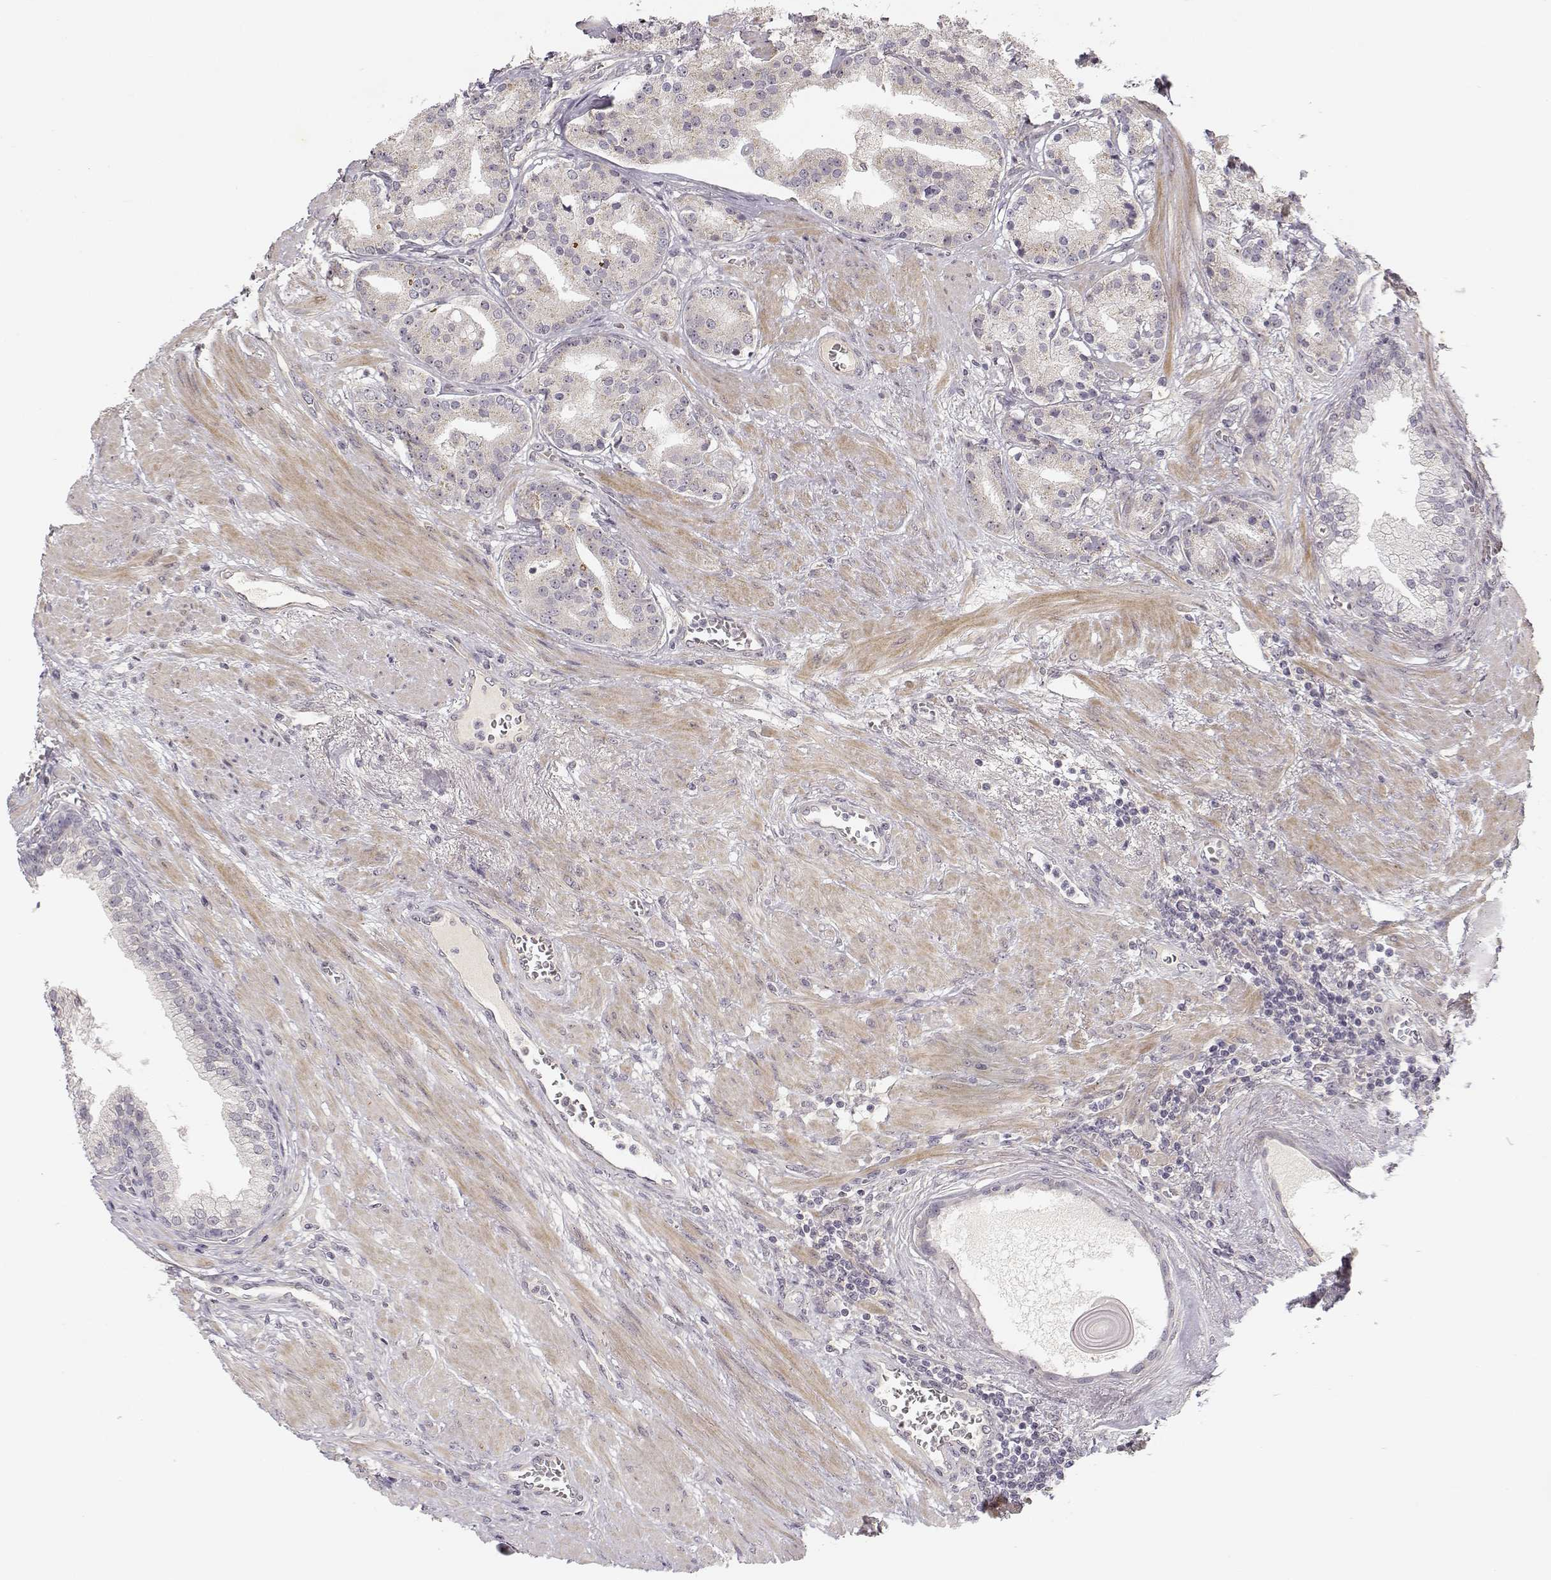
{"staining": {"intensity": "negative", "quantity": "none", "location": "none"}, "tissue": "prostate cancer", "cell_type": "Tumor cells", "image_type": "cancer", "snomed": [{"axis": "morphology", "description": "Adenocarcinoma, NOS"}, {"axis": "topography", "description": "Prostate"}], "caption": "Histopathology image shows no protein staining in tumor cells of prostate cancer (adenocarcinoma) tissue.", "gene": "MED12L", "patient": {"sex": "male", "age": 69}}